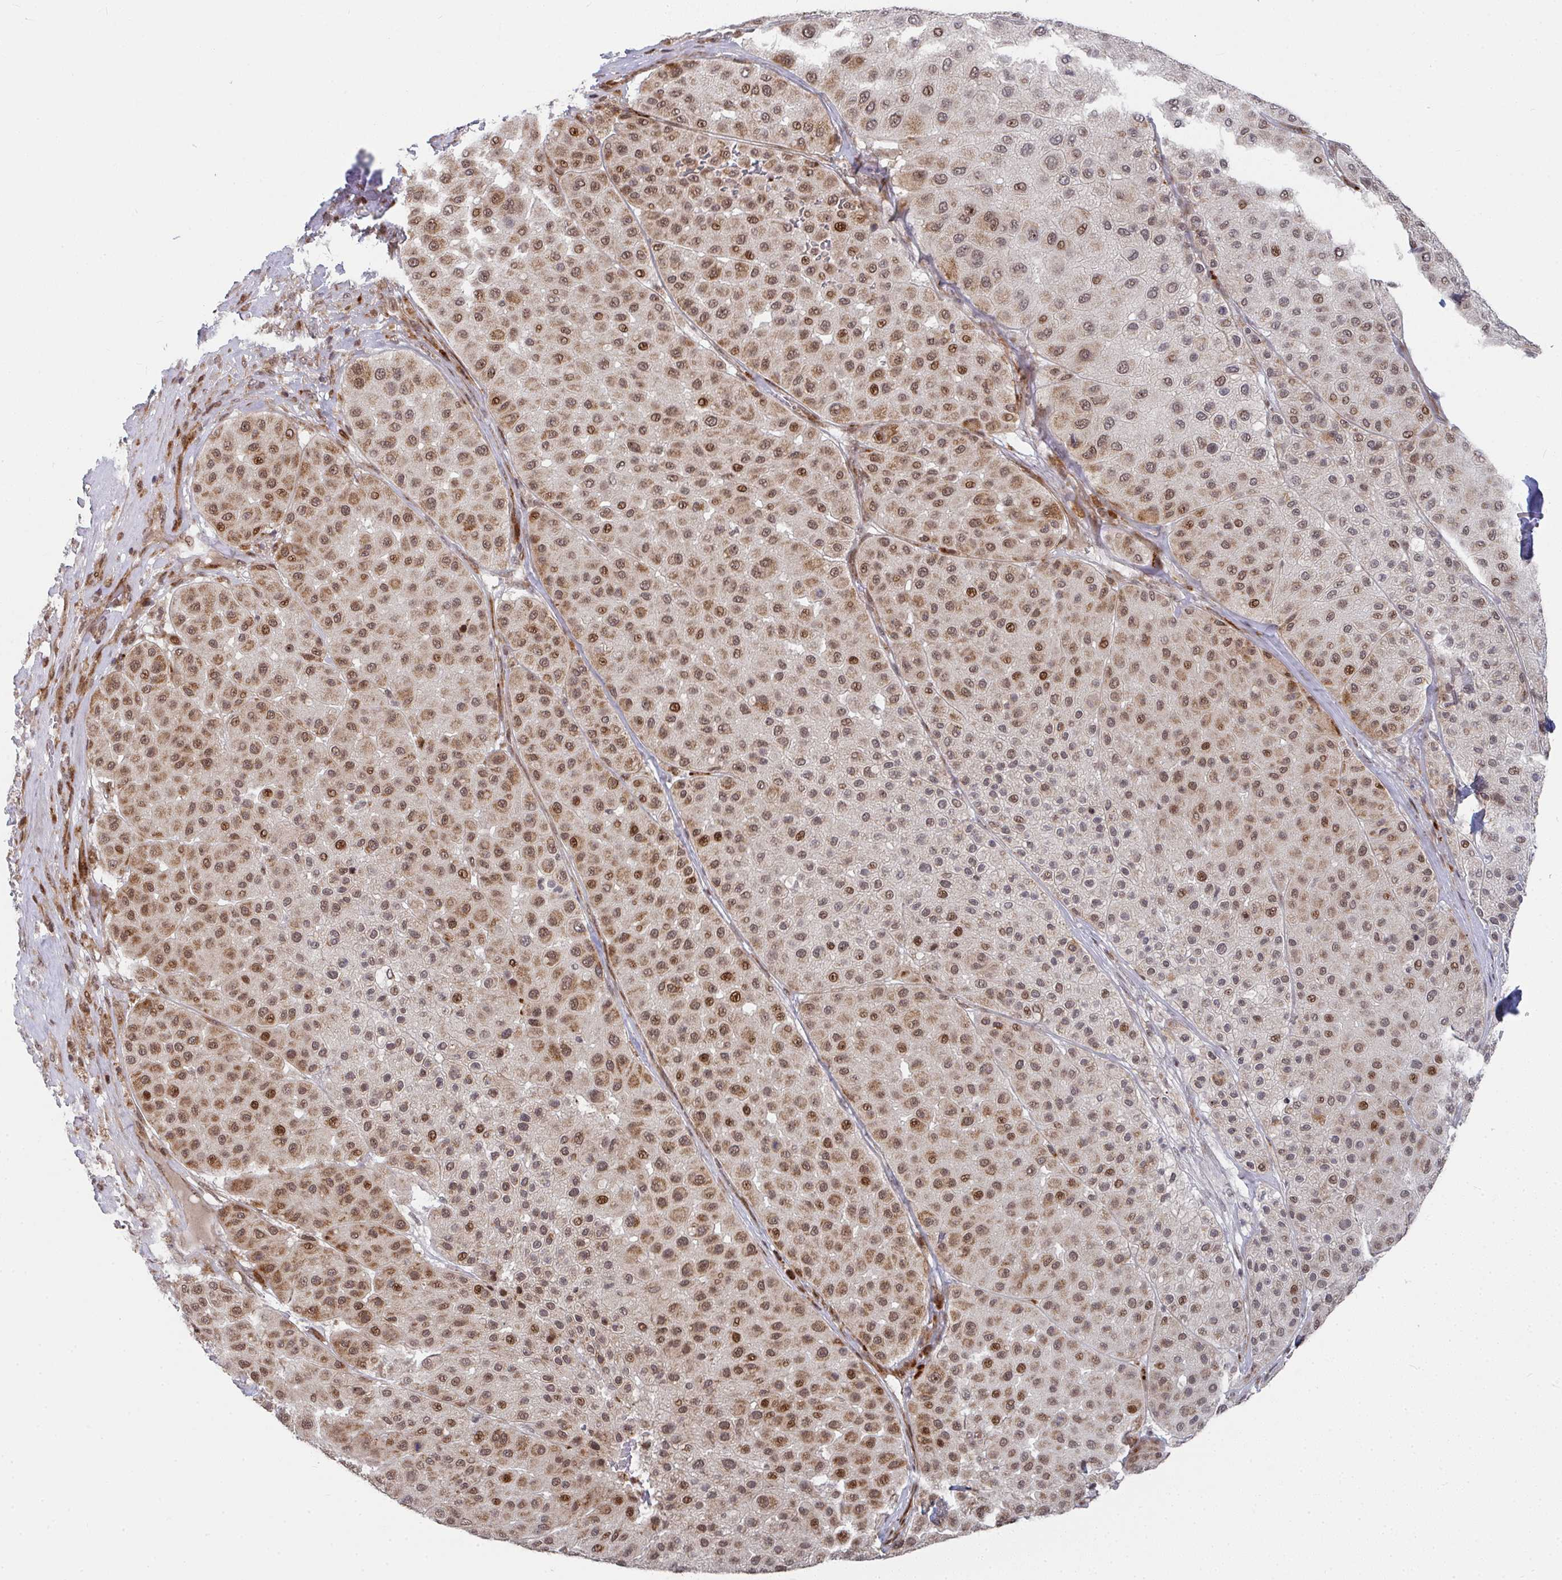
{"staining": {"intensity": "moderate", "quantity": ">75%", "location": "cytoplasmic/membranous,nuclear"}, "tissue": "melanoma", "cell_type": "Tumor cells", "image_type": "cancer", "snomed": [{"axis": "morphology", "description": "Malignant melanoma, Metastatic site"}, {"axis": "topography", "description": "Smooth muscle"}], "caption": "Immunohistochemical staining of melanoma demonstrates moderate cytoplasmic/membranous and nuclear protein positivity in about >75% of tumor cells.", "gene": "RBBP5", "patient": {"sex": "male", "age": 41}}